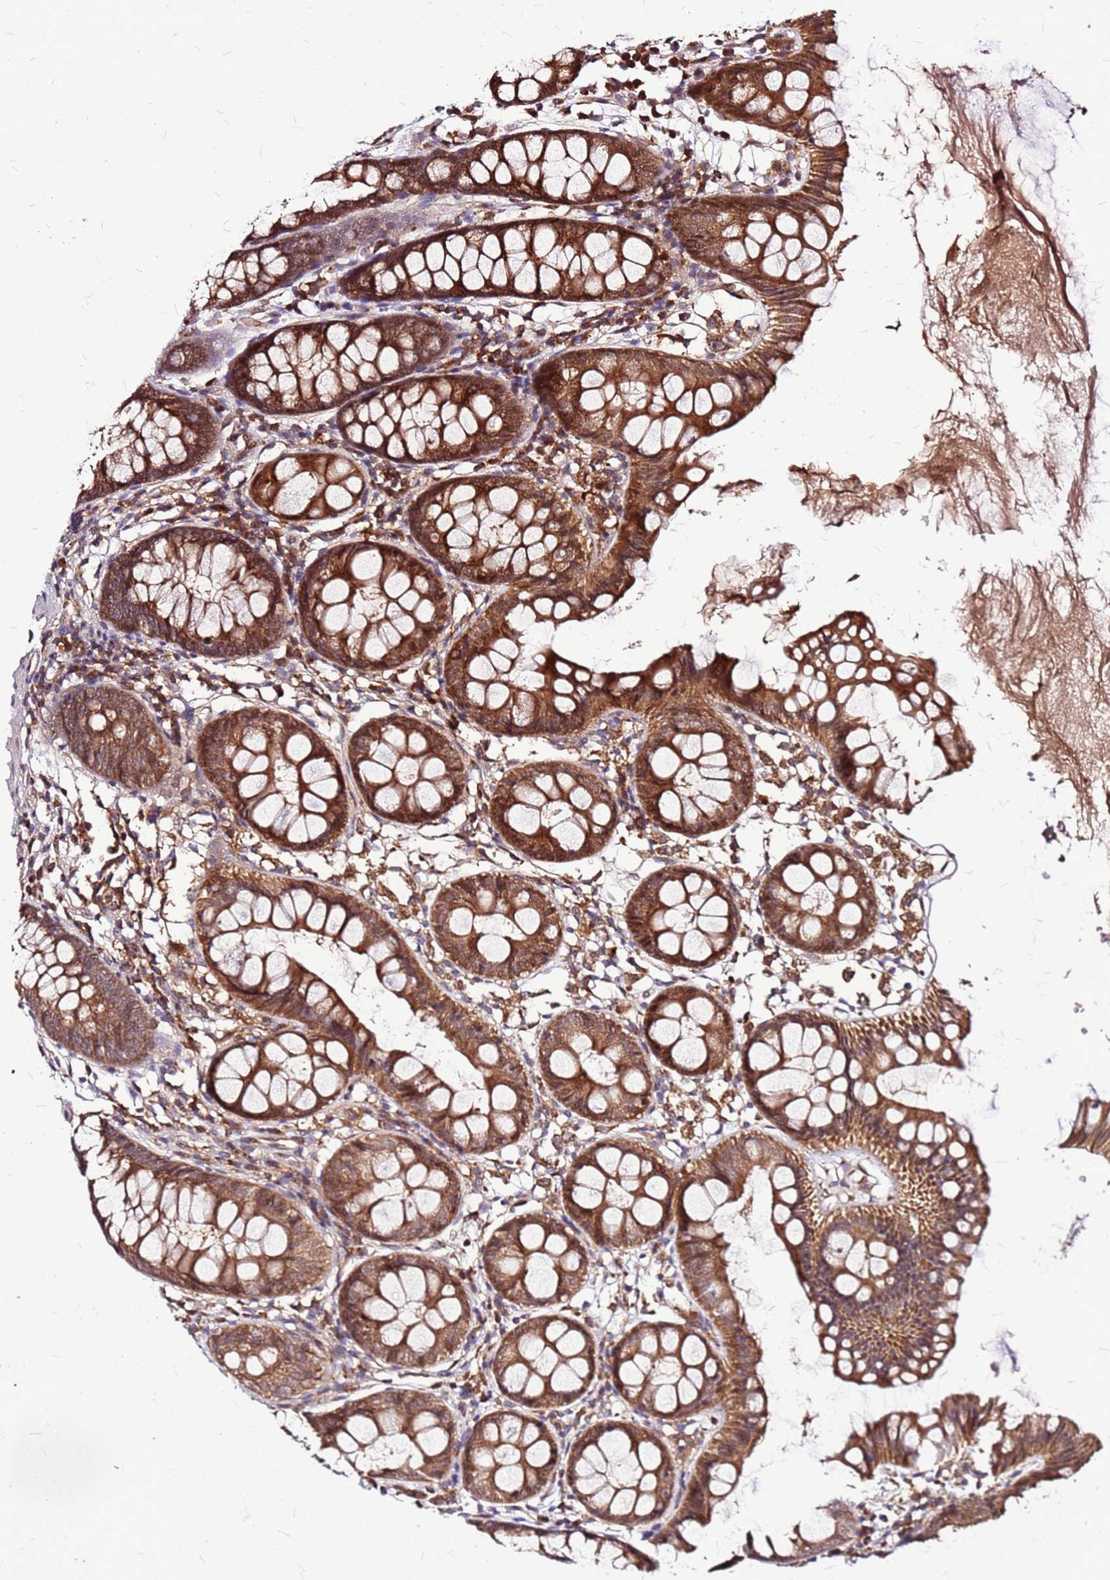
{"staining": {"intensity": "strong", "quantity": ">75%", "location": "cytoplasmic/membranous"}, "tissue": "colon", "cell_type": "Endothelial cells", "image_type": "normal", "snomed": [{"axis": "morphology", "description": "Normal tissue, NOS"}, {"axis": "topography", "description": "Colon"}], "caption": "High-power microscopy captured an immunohistochemistry photomicrograph of benign colon, revealing strong cytoplasmic/membranous positivity in about >75% of endothelial cells. (IHC, brightfield microscopy, high magnification).", "gene": "LYPLAL1", "patient": {"sex": "female", "age": 84}}